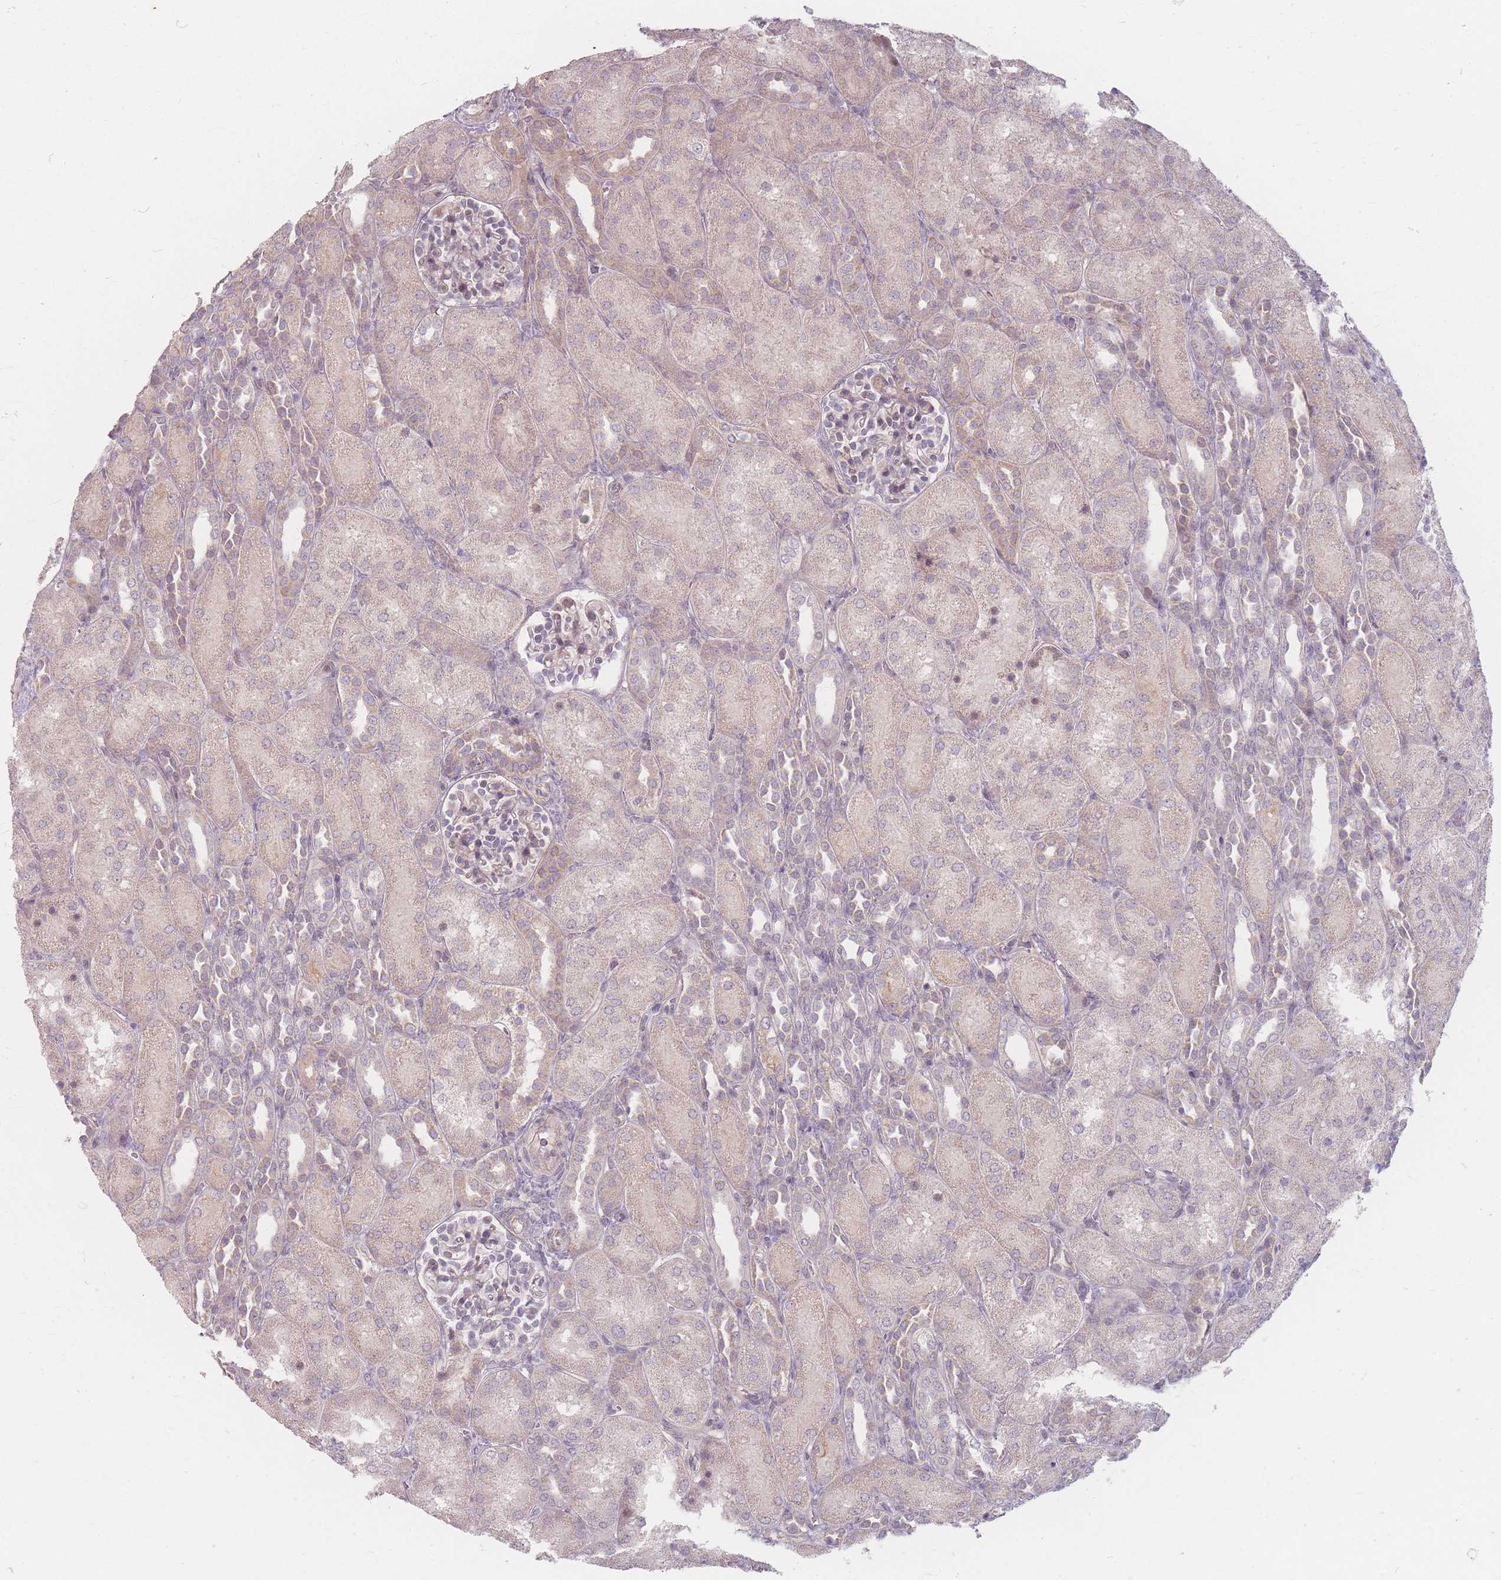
{"staining": {"intensity": "weak", "quantity": "<25%", "location": "nuclear"}, "tissue": "kidney", "cell_type": "Cells in glomeruli", "image_type": "normal", "snomed": [{"axis": "morphology", "description": "Normal tissue, NOS"}, {"axis": "topography", "description": "Kidney"}], "caption": "DAB (3,3'-diaminobenzidine) immunohistochemical staining of unremarkable human kidney demonstrates no significant positivity in cells in glomeruli.", "gene": "GABRA6", "patient": {"sex": "male", "age": 1}}